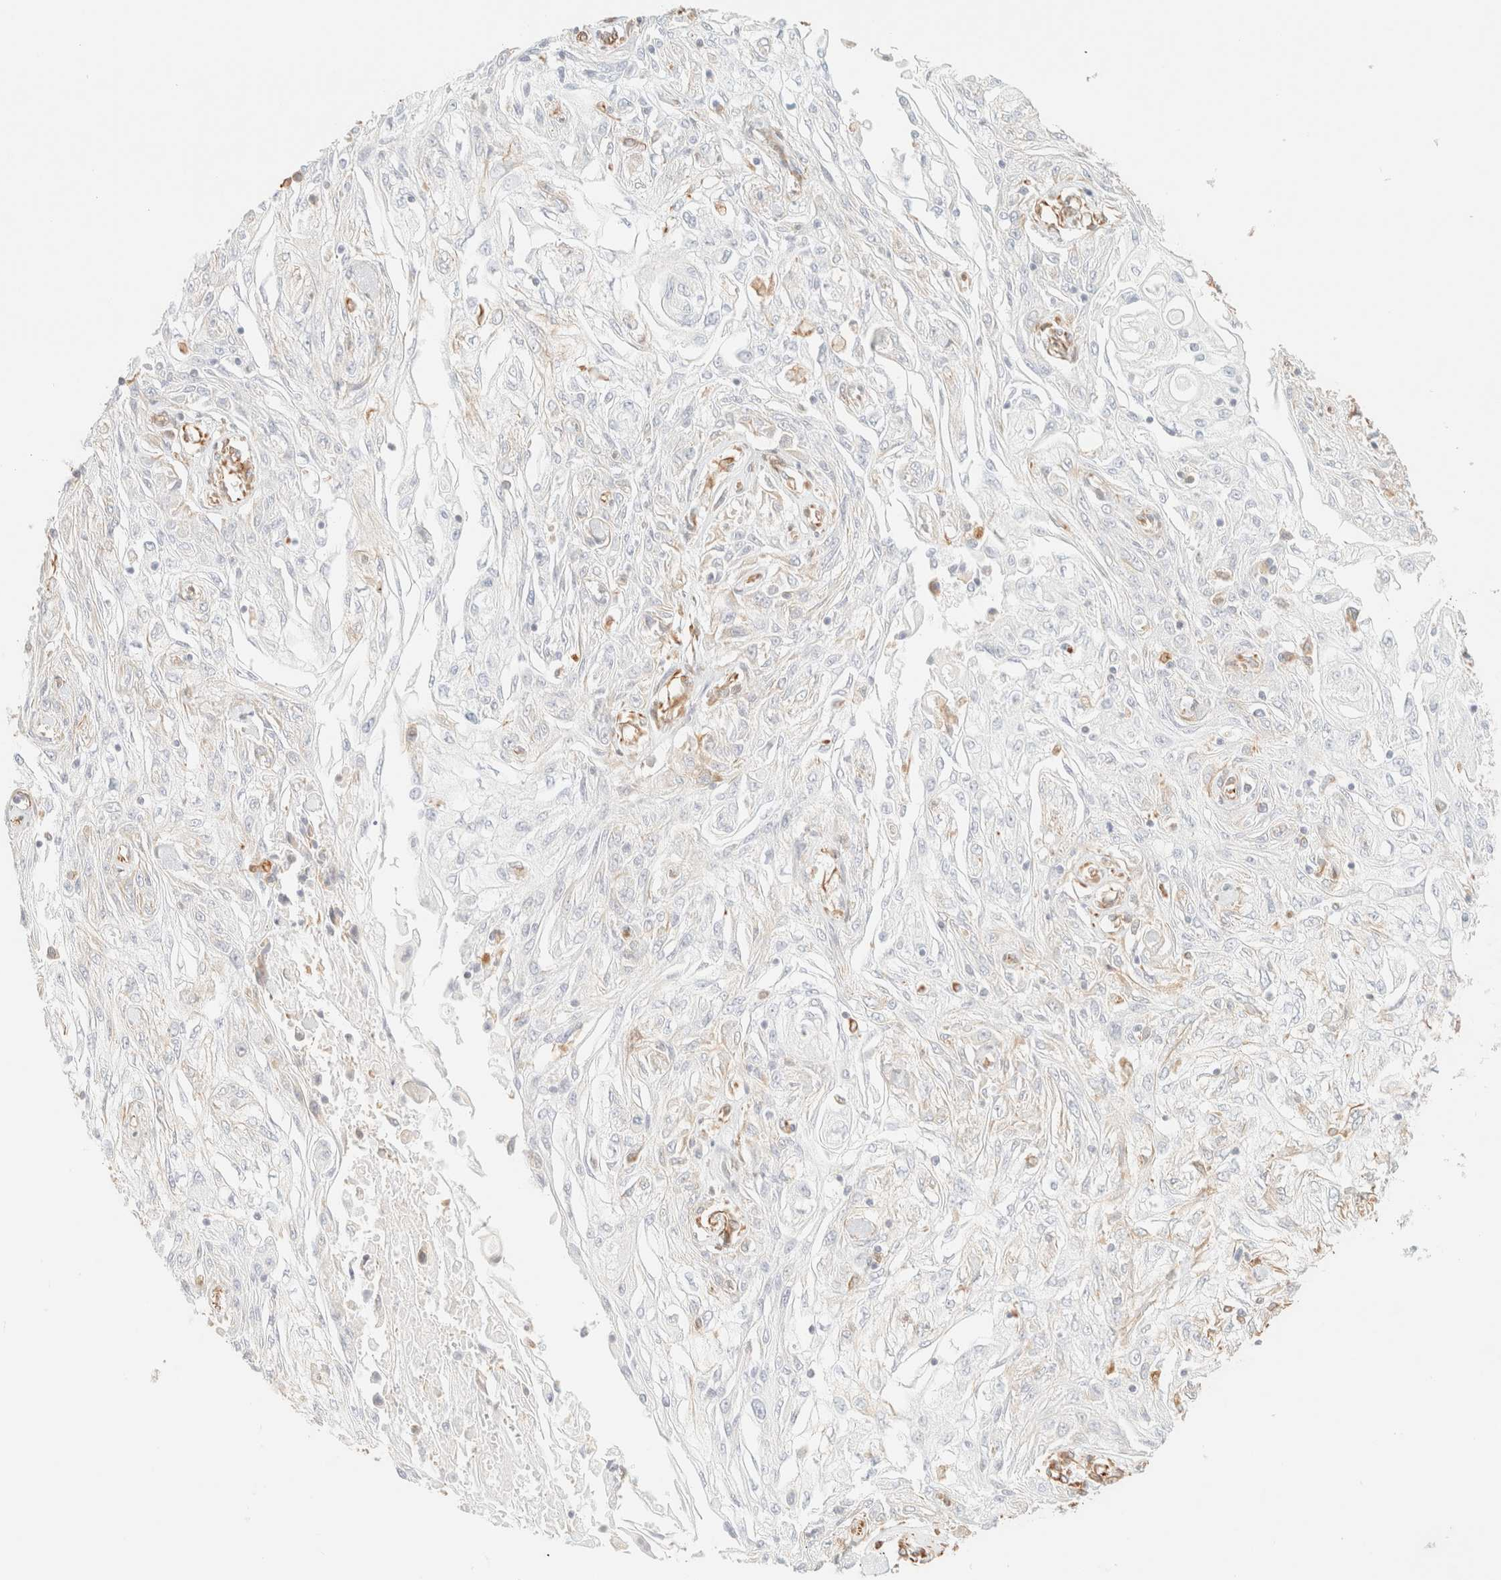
{"staining": {"intensity": "negative", "quantity": "none", "location": "none"}, "tissue": "skin cancer", "cell_type": "Tumor cells", "image_type": "cancer", "snomed": [{"axis": "morphology", "description": "Squamous cell carcinoma, NOS"}, {"axis": "morphology", "description": "Squamous cell carcinoma, metastatic, NOS"}, {"axis": "topography", "description": "Skin"}, {"axis": "topography", "description": "Lymph node"}], "caption": "This is a image of IHC staining of skin cancer (squamous cell carcinoma), which shows no positivity in tumor cells.", "gene": "ZSCAN18", "patient": {"sex": "male", "age": 75}}